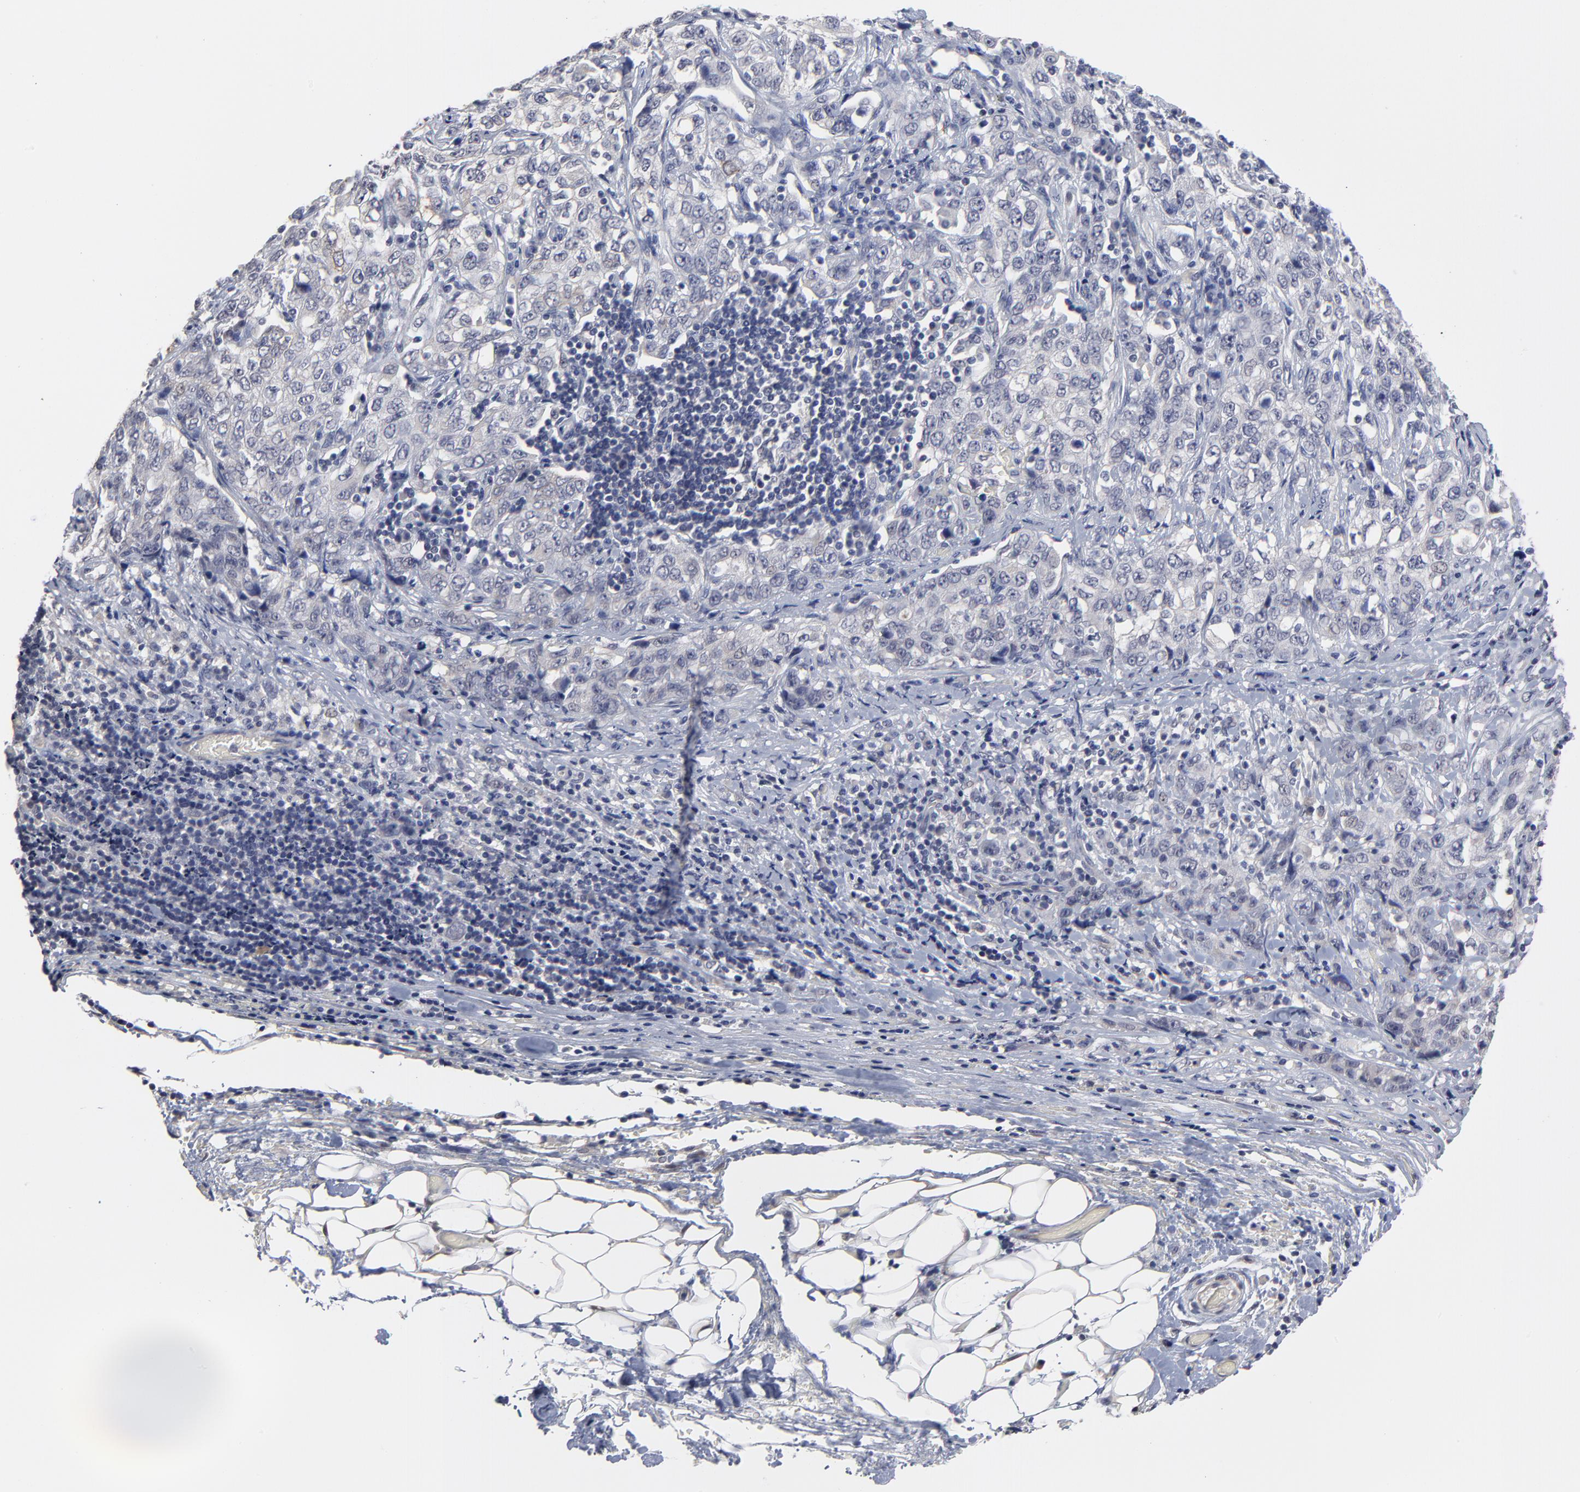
{"staining": {"intensity": "negative", "quantity": "none", "location": "none"}, "tissue": "stomach cancer", "cell_type": "Tumor cells", "image_type": "cancer", "snomed": [{"axis": "morphology", "description": "Adenocarcinoma, NOS"}, {"axis": "topography", "description": "Stomach"}], "caption": "IHC of stomach cancer (adenocarcinoma) demonstrates no positivity in tumor cells. (Immunohistochemistry (ihc), brightfield microscopy, high magnification).", "gene": "MAGEA10", "patient": {"sex": "male", "age": 48}}